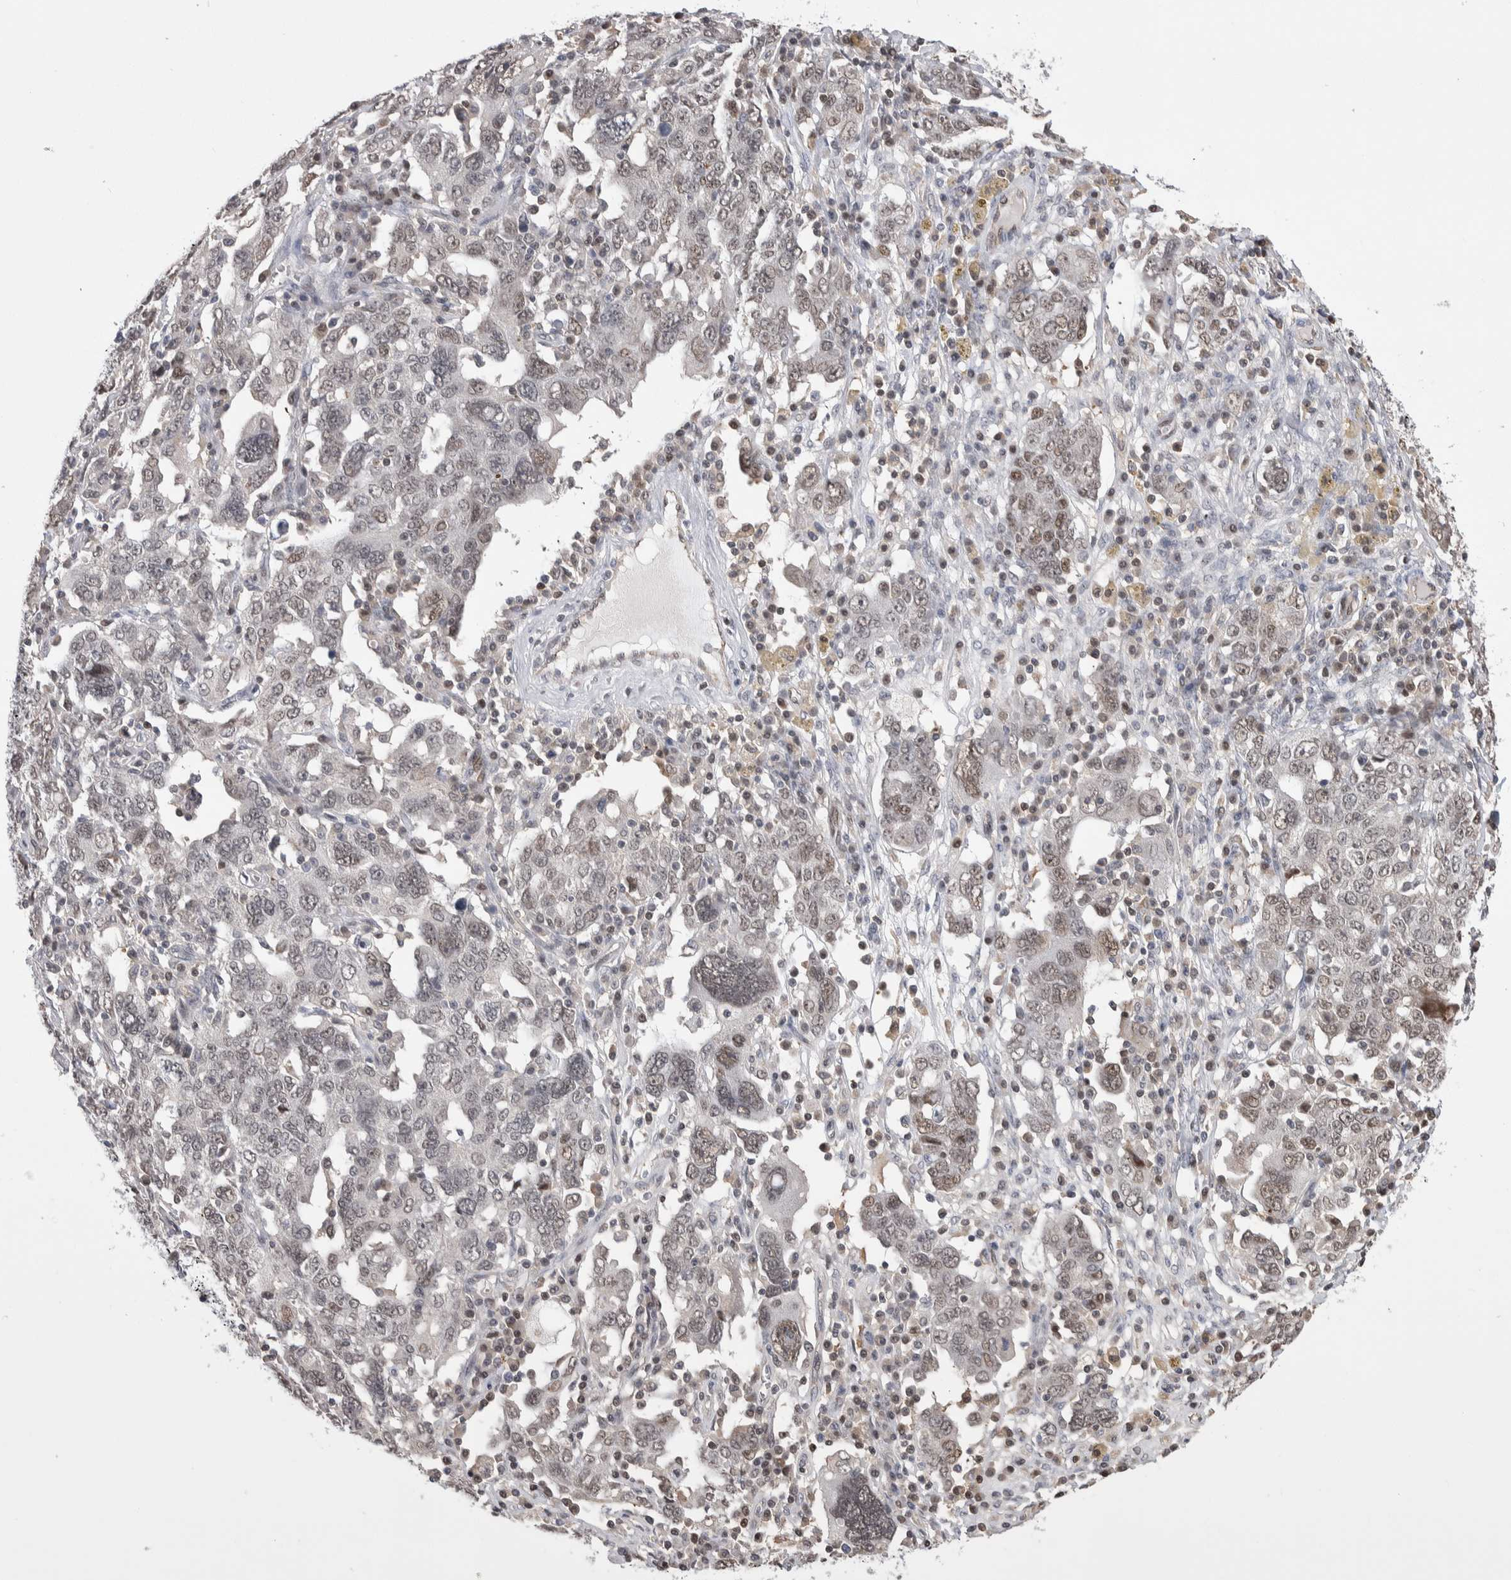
{"staining": {"intensity": "weak", "quantity": ">75%", "location": "nuclear"}, "tissue": "ovarian cancer", "cell_type": "Tumor cells", "image_type": "cancer", "snomed": [{"axis": "morphology", "description": "Carcinoma, endometroid"}, {"axis": "topography", "description": "Ovary"}], "caption": "High-power microscopy captured an IHC micrograph of ovarian cancer, revealing weak nuclear expression in about >75% of tumor cells.", "gene": "ZBTB49", "patient": {"sex": "female", "age": 62}}